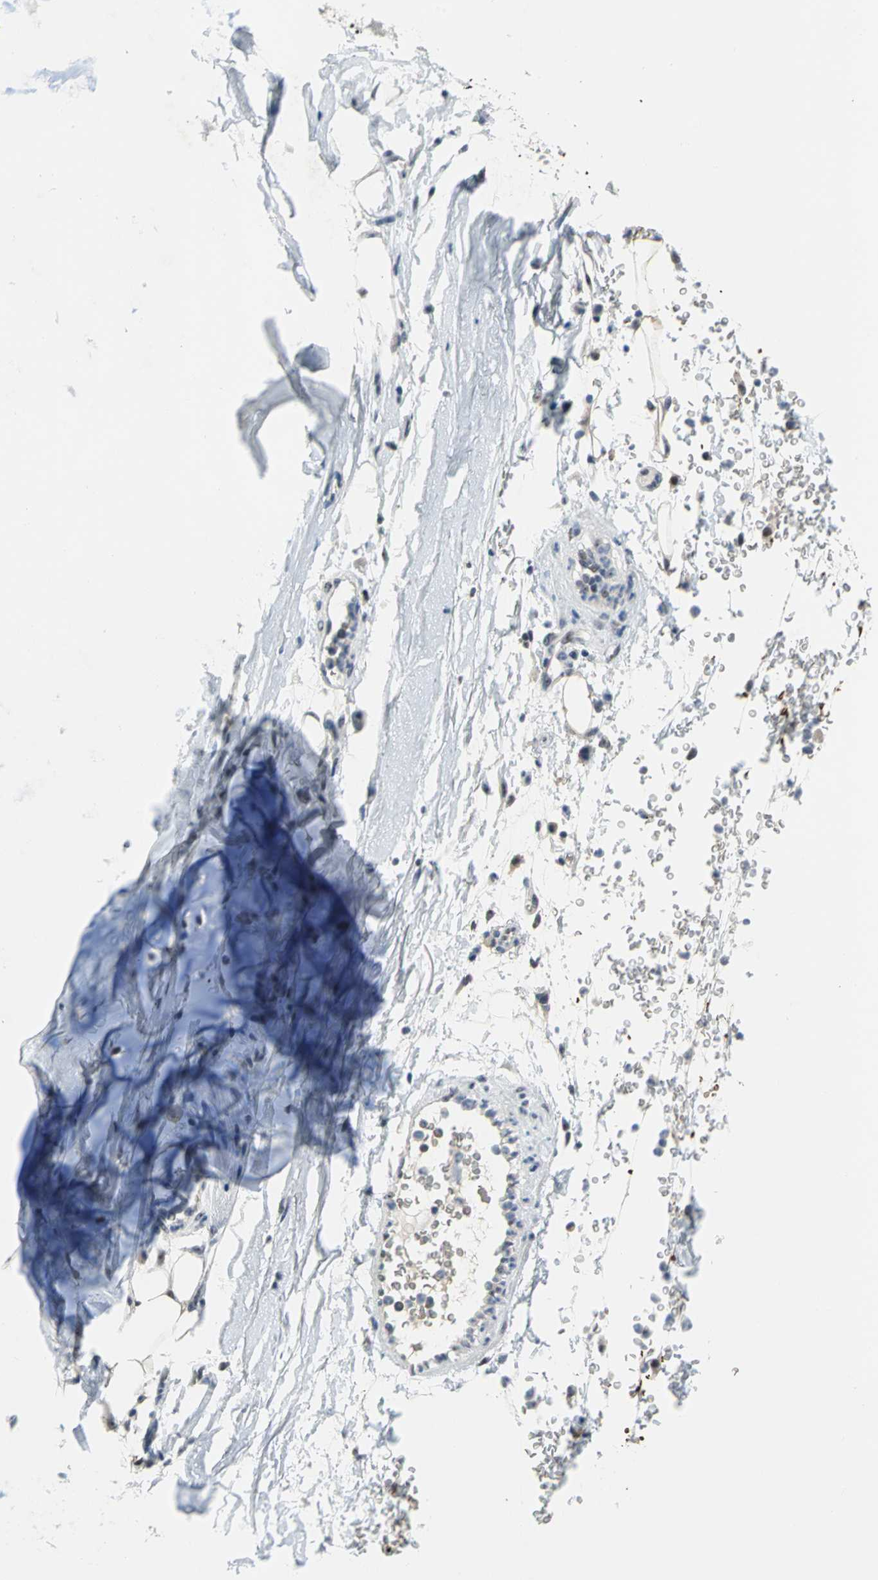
{"staining": {"intensity": "negative", "quantity": "none", "location": "none"}, "tissue": "adipose tissue", "cell_type": "Adipocytes", "image_type": "normal", "snomed": [{"axis": "morphology", "description": "Normal tissue, NOS"}, {"axis": "topography", "description": "Cartilage tissue"}, {"axis": "topography", "description": "Bronchus"}], "caption": "The IHC image has no significant staining in adipocytes of adipose tissue.", "gene": "GLI3", "patient": {"sex": "female", "age": 73}}